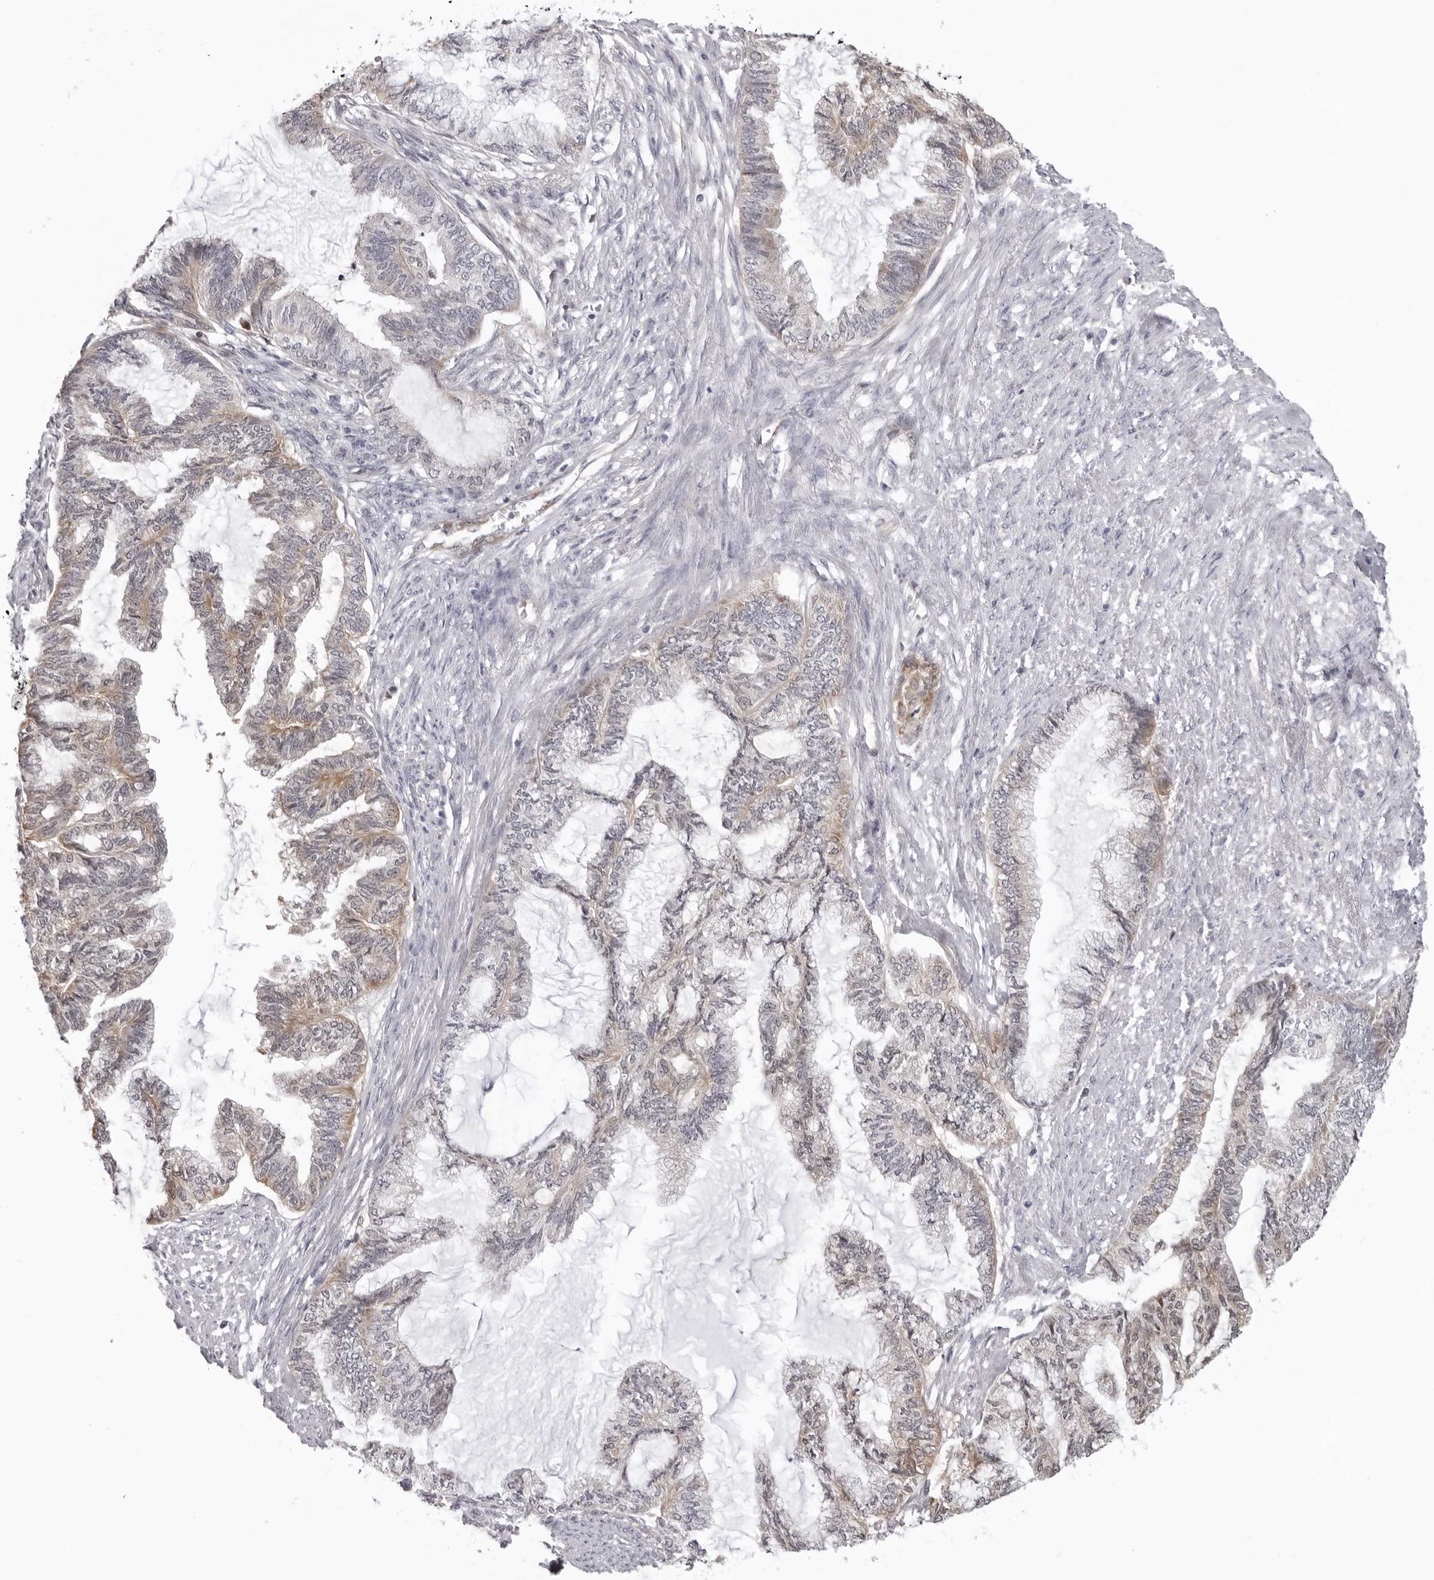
{"staining": {"intensity": "weak", "quantity": "<25%", "location": "cytoplasmic/membranous"}, "tissue": "endometrial cancer", "cell_type": "Tumor cells", "image_type": "cancer", "snomed": [{"axis": "morphology", "description": "Adenocarcinoma, NOS"}, {"axis": "topography", "description": "Endometrium"}], "caption": "A histopathology image of human endometrial cancer is negative for staining in tumor cells. (DAB IHC with hematoxylin counter stain).", "gene": "MRPS15", "patient": {"sex": "female", "age": 86}}